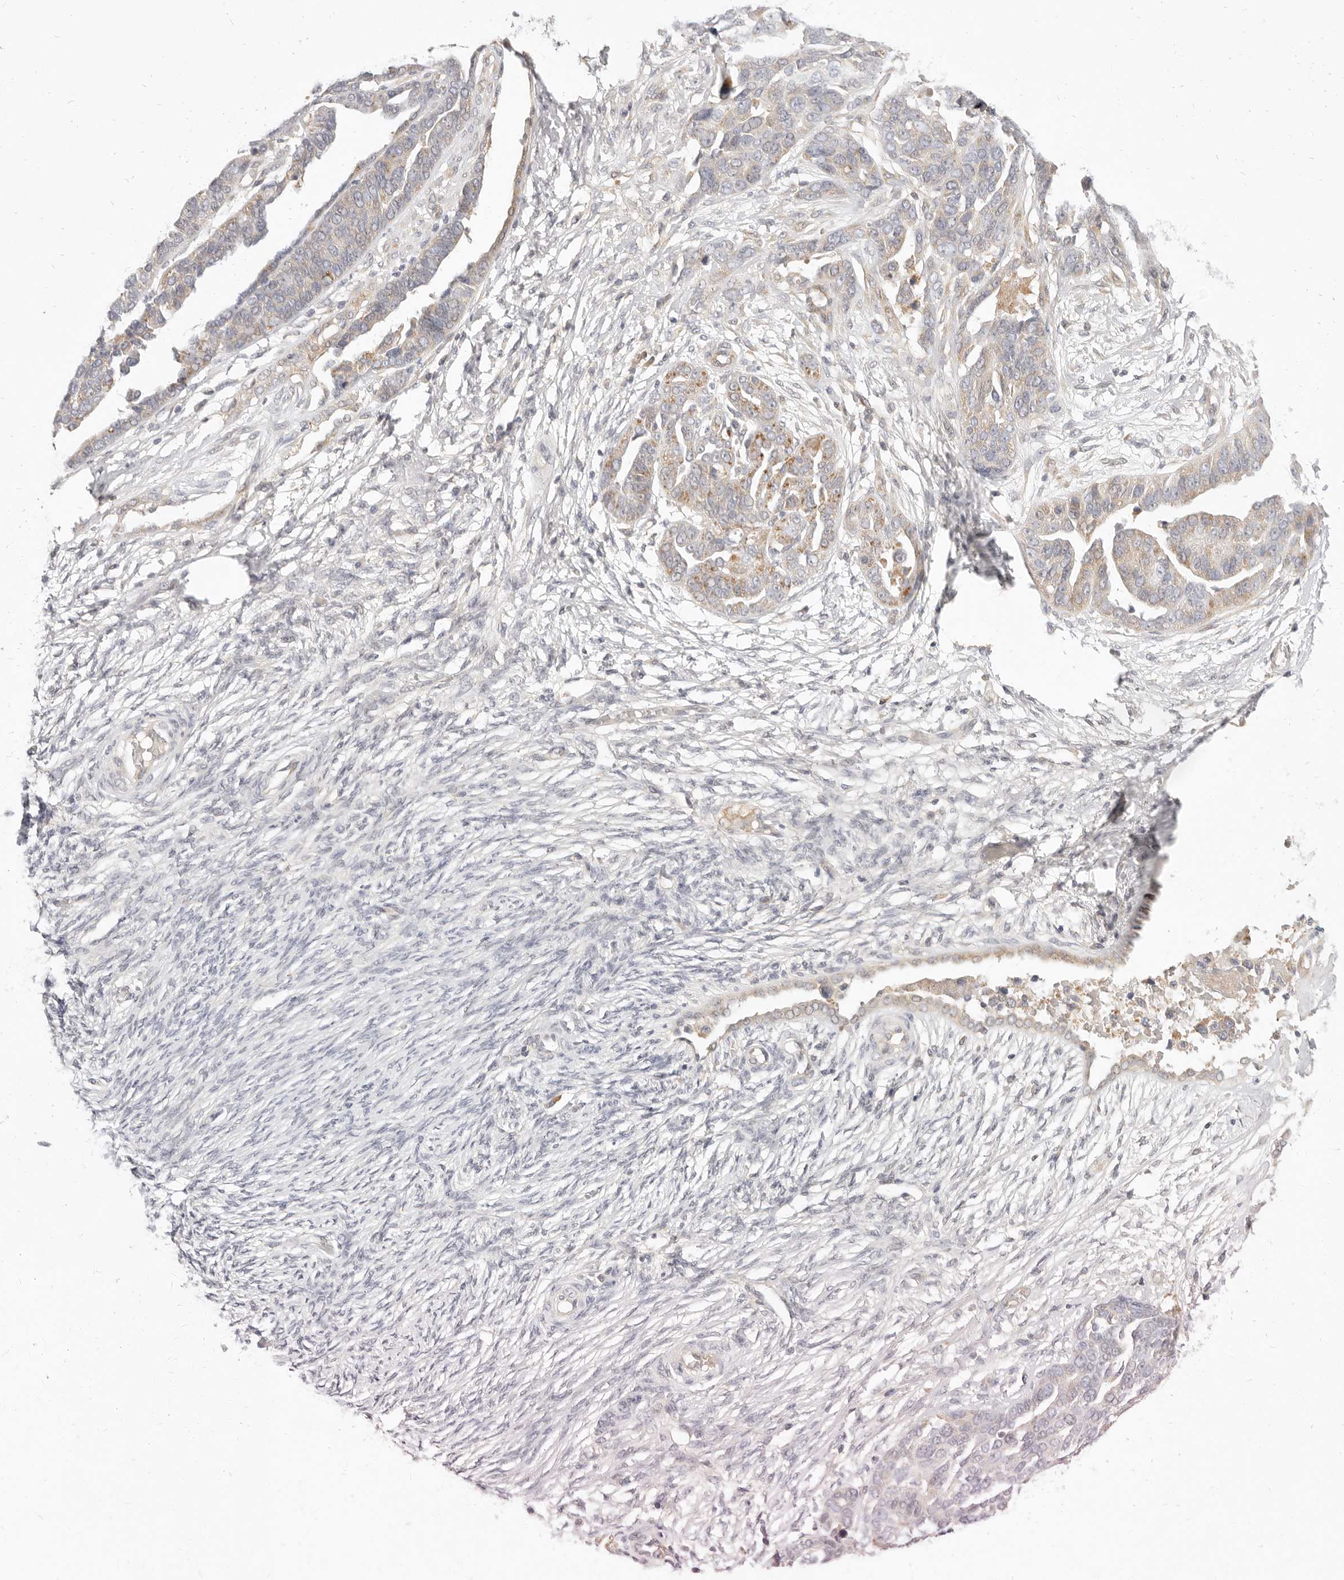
{"staining": {"intensity": "weak", "quantity": "<25%", "location": "cytoplasmic/membranous"}, "tissue": "ovarian cancer", "cell_type": "Tumor cells", "image_type": "cancer", "snomed": [{"axis": "morphology", "description": "Cystadenocarcinoma, serous, NOS"}, {"axis": "topography", "description": "Ovary"}], "caption": "This is a image of immunohistochemistry (IHC) staining of ovarian cancer, which shows no positivity in tumor cells.", "gene": "LTB4R2", "patient": {"sex": "female", "age": 44}}